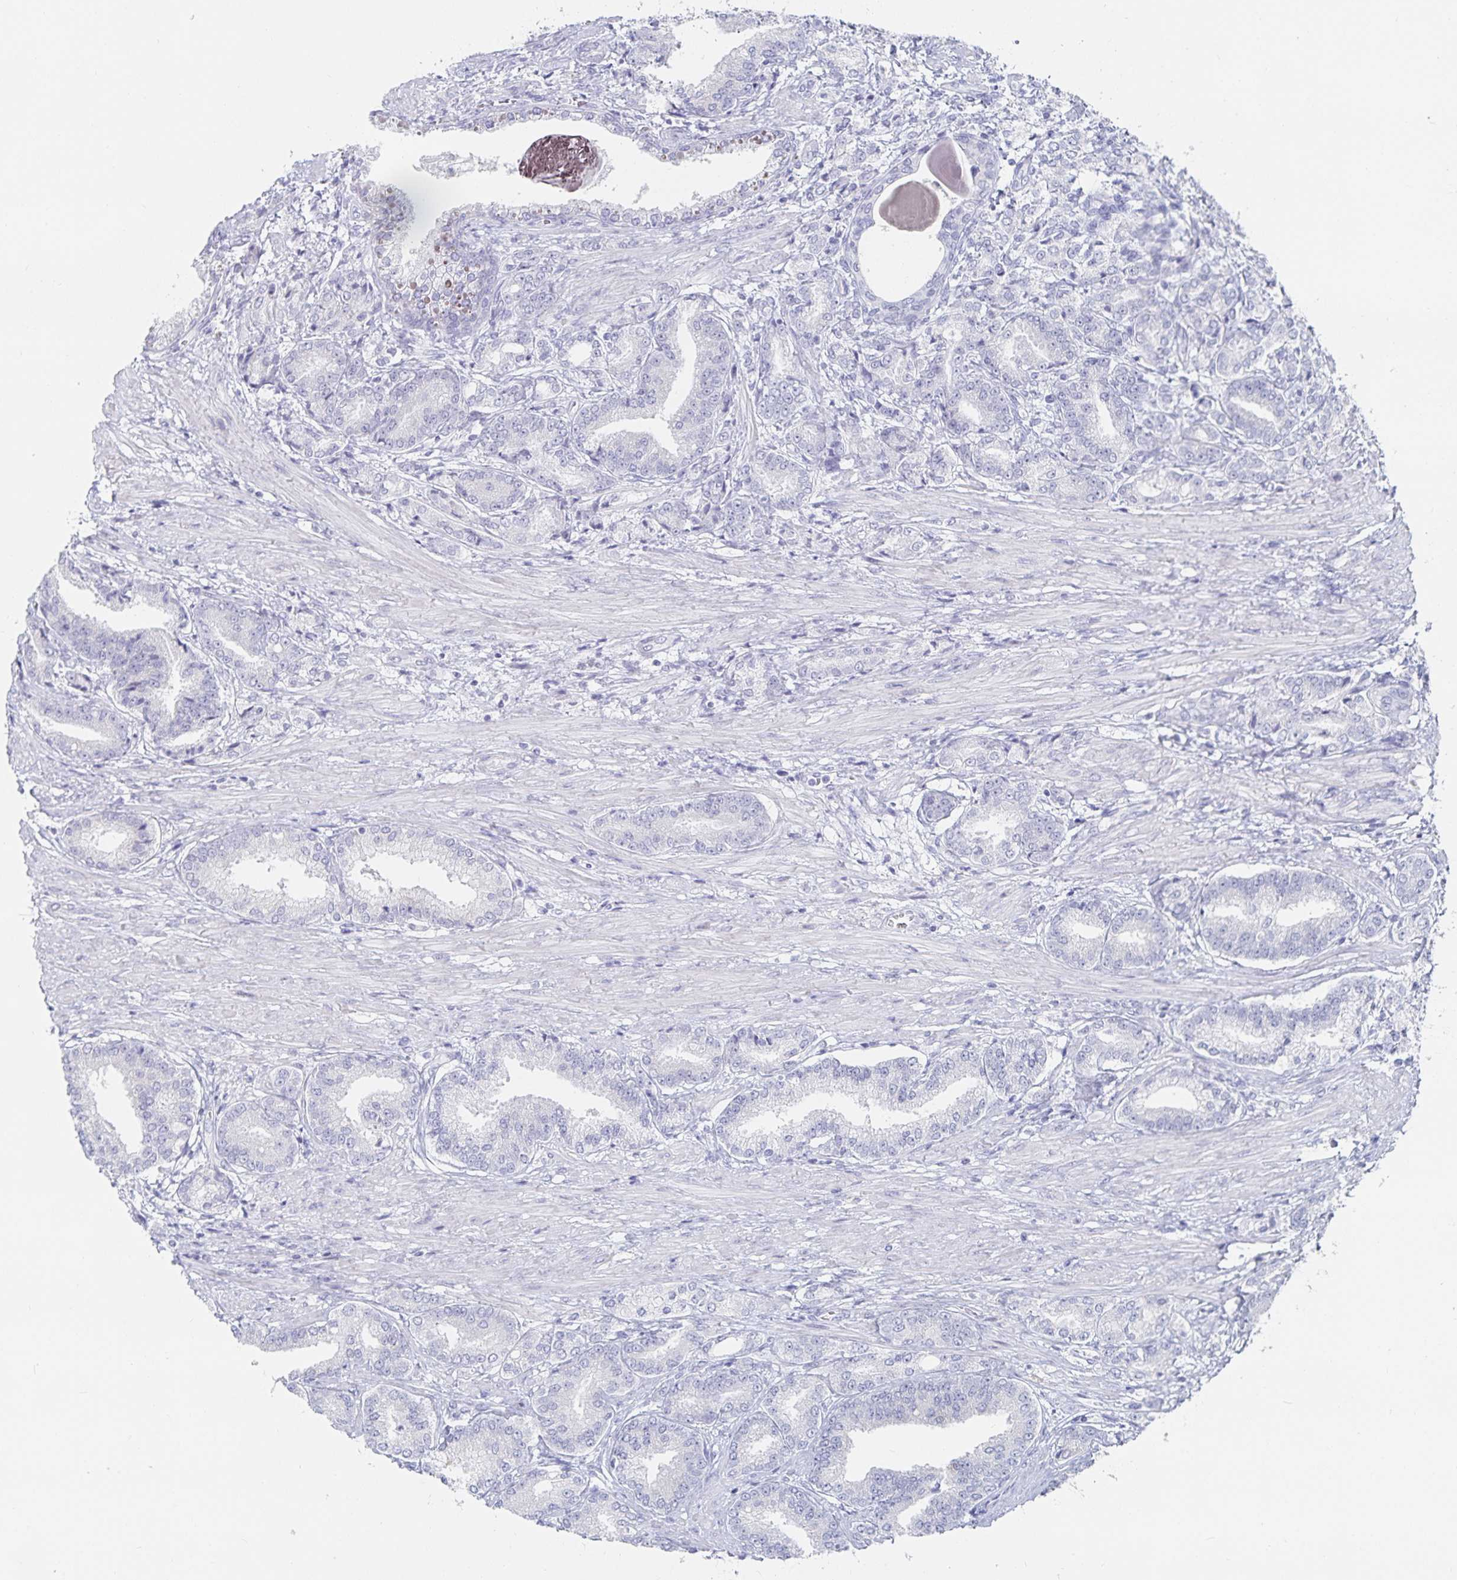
{"staining": {"intensity": "negative", "quantity": "none", "location": "none"}, "tissue": "prostate cancer", "cell_type": "Tumor cells", "image_type": "cancer", "snomed": [{"axis": "morphology", "description": "Adenocarcinoma, High grade"}, {"axis": "topography", "description": "Prostate and seminal vesicle, NOS"}], "caption": "High power microscopy histopathology image of an IHC histopathology image of prostate adenocarcinoma (high-grade), revealing no significant expression in tumor cells. The staining was performed using DAB (3,3'-diaminobenzidine) to visualize the protein expression in brown, while the nuclei were stained in blue with hematoxylin (Magnification: 20x).", "gene": "SFTPA1", "patient": {"sex": "male", "age": 61}}